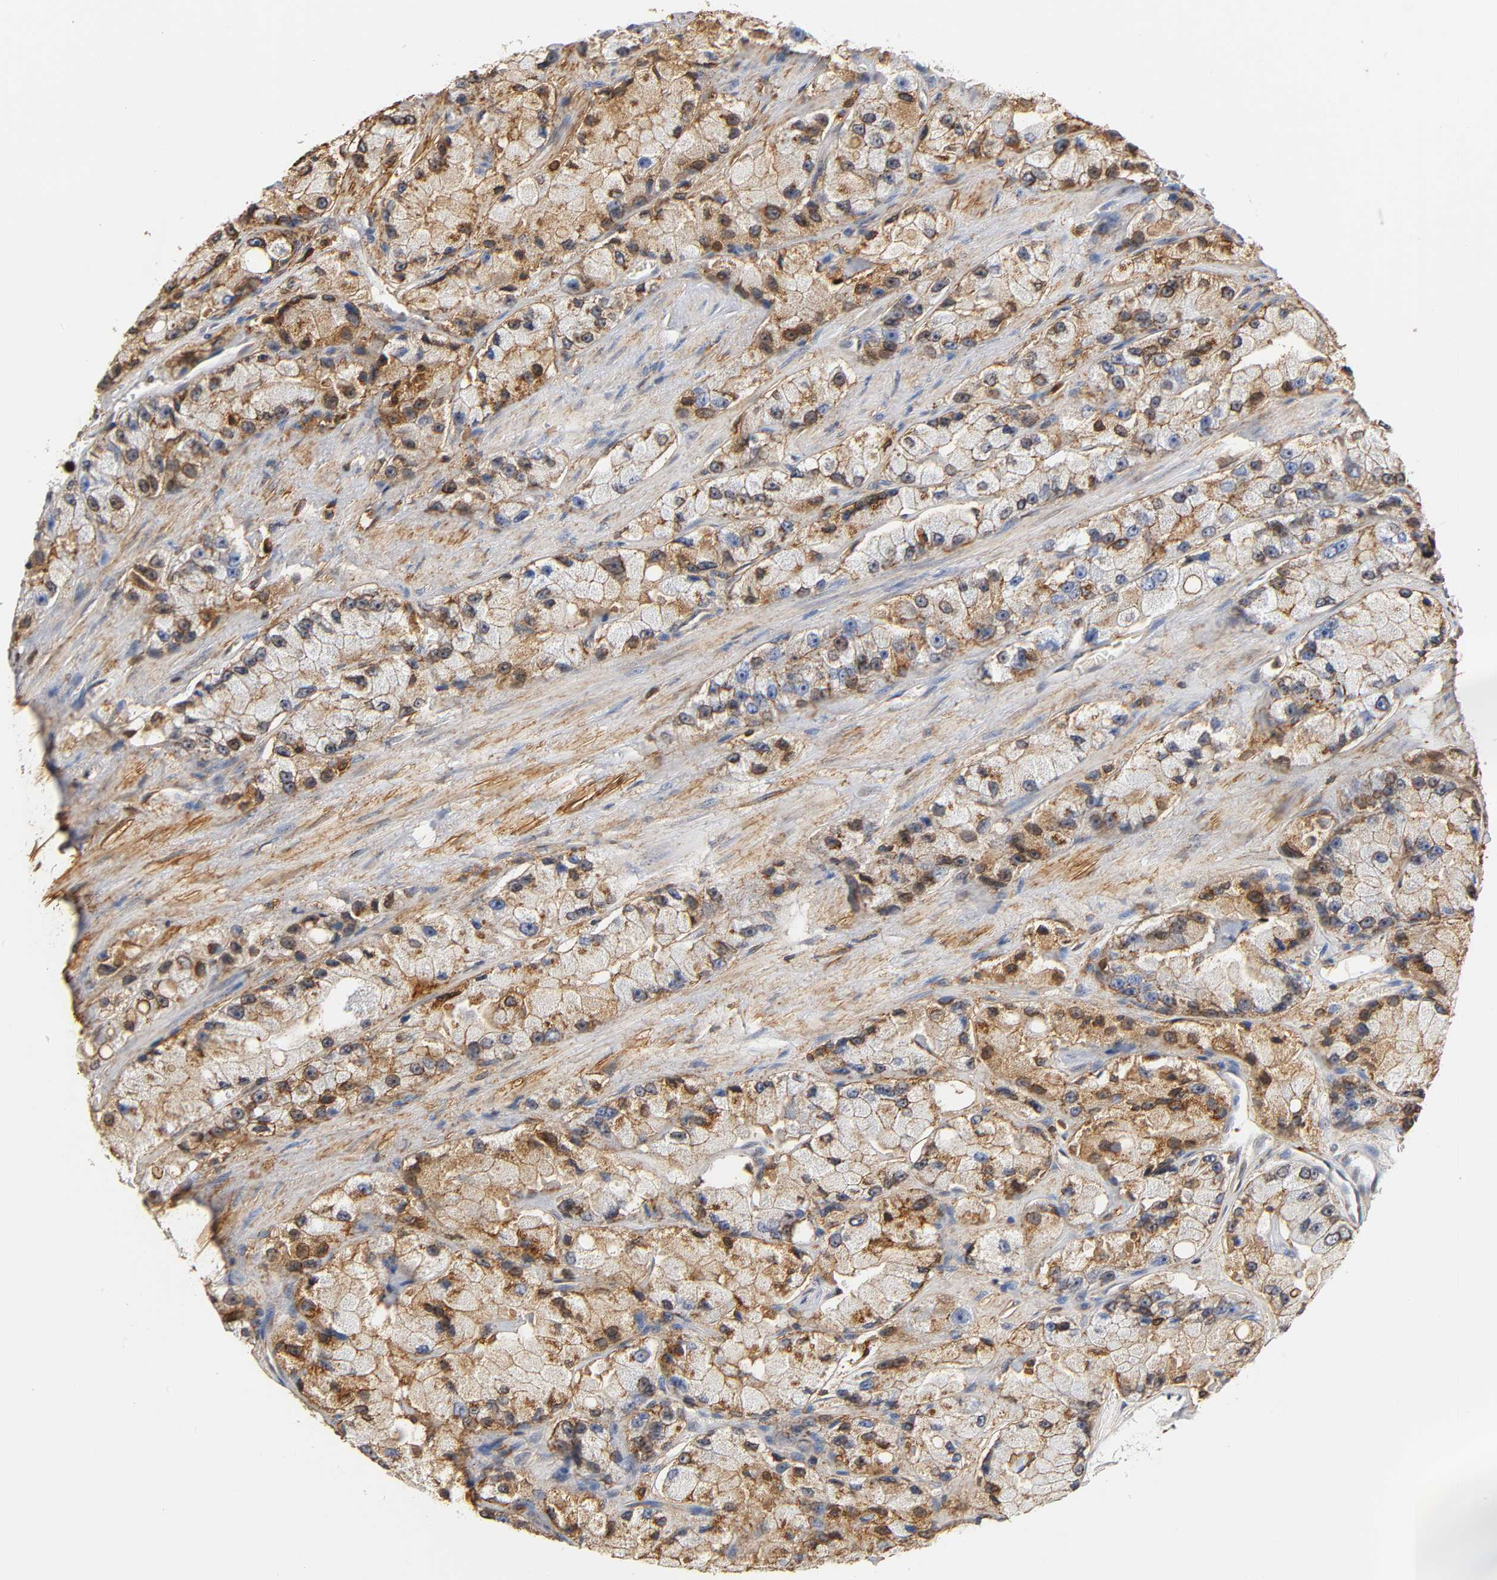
{"staining": {"intensity": "weak", "quantity": "25%-75%", "location": "cytoplasmic/membranous,nuclear"}, "tissue": "prostate cancer", "cell_type": "Tumor cells", "image_type": "cancer", "snomed": [{"axis": "morphology", "description": "Adenocarcinoma, High grade"}, {"axis": "topography", "description": "Prostate"}], "caption": "The immunohistochemical stain labels weak cytoplasmic/membranous and nuclear expression in tumor cells of prostate cancer (high-grade adenocarcinoma) tissue.", "gene": "ANXA11", "patient": {"sex": "male", "age": 58}}